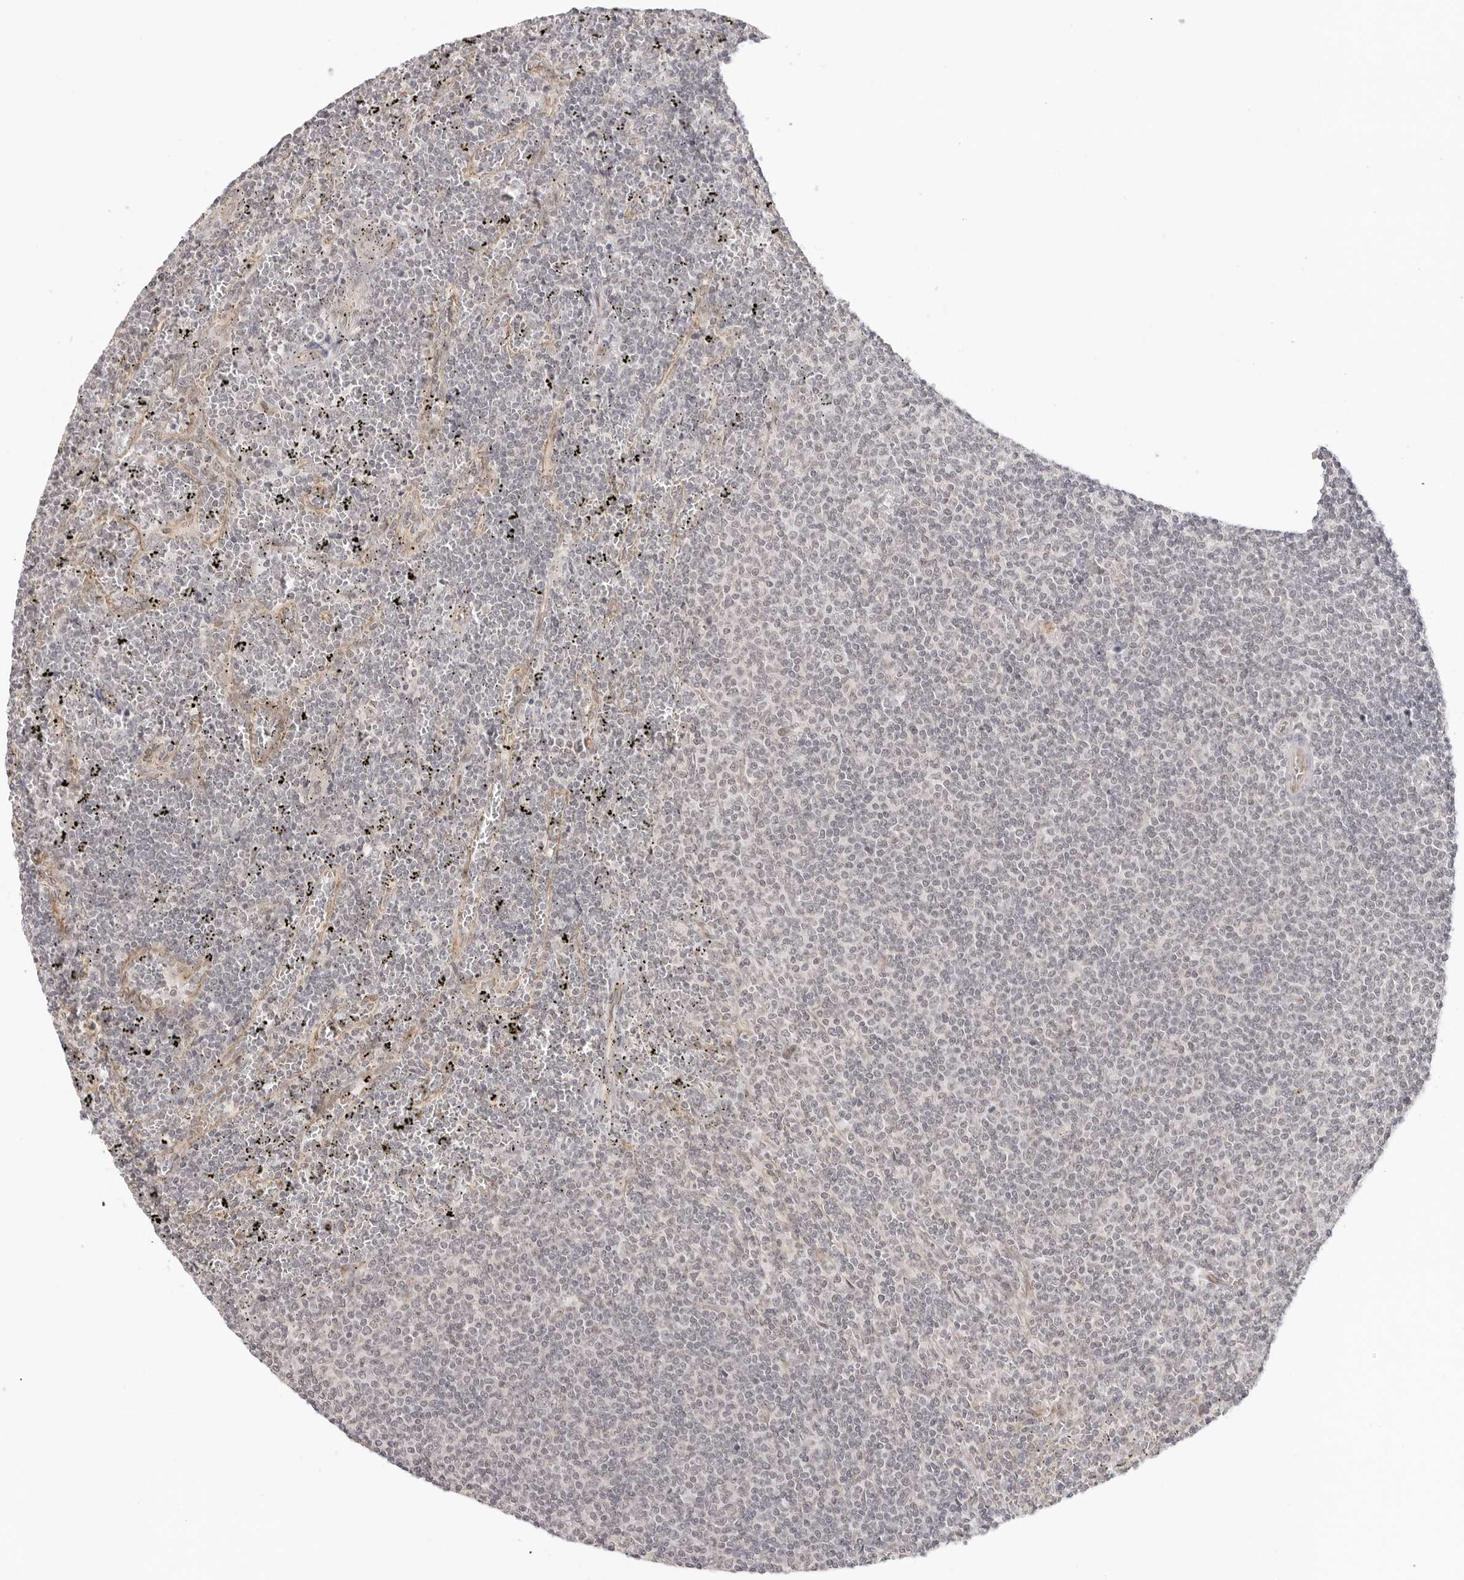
{"staining": {"intensity": "negative", "quantity": "none", "location": "none"}, "tissue": "lymphoma", "cell_type": "Tumor cells", "image_type": "cancer", "snomed": [{"axis": "morphology", "description": "Malignant lymphoma, non-Hodgkin's type, Low grade"}, {"axis": "topography", "description": "Spleen"}], "caption": "This is an immunohistochemistry (IHC) micrograph of human lymphoma. There is no positivity in tumor cells.", "gene": "TRAPPC3", "patient": {"sex": "female", "age": 50}}